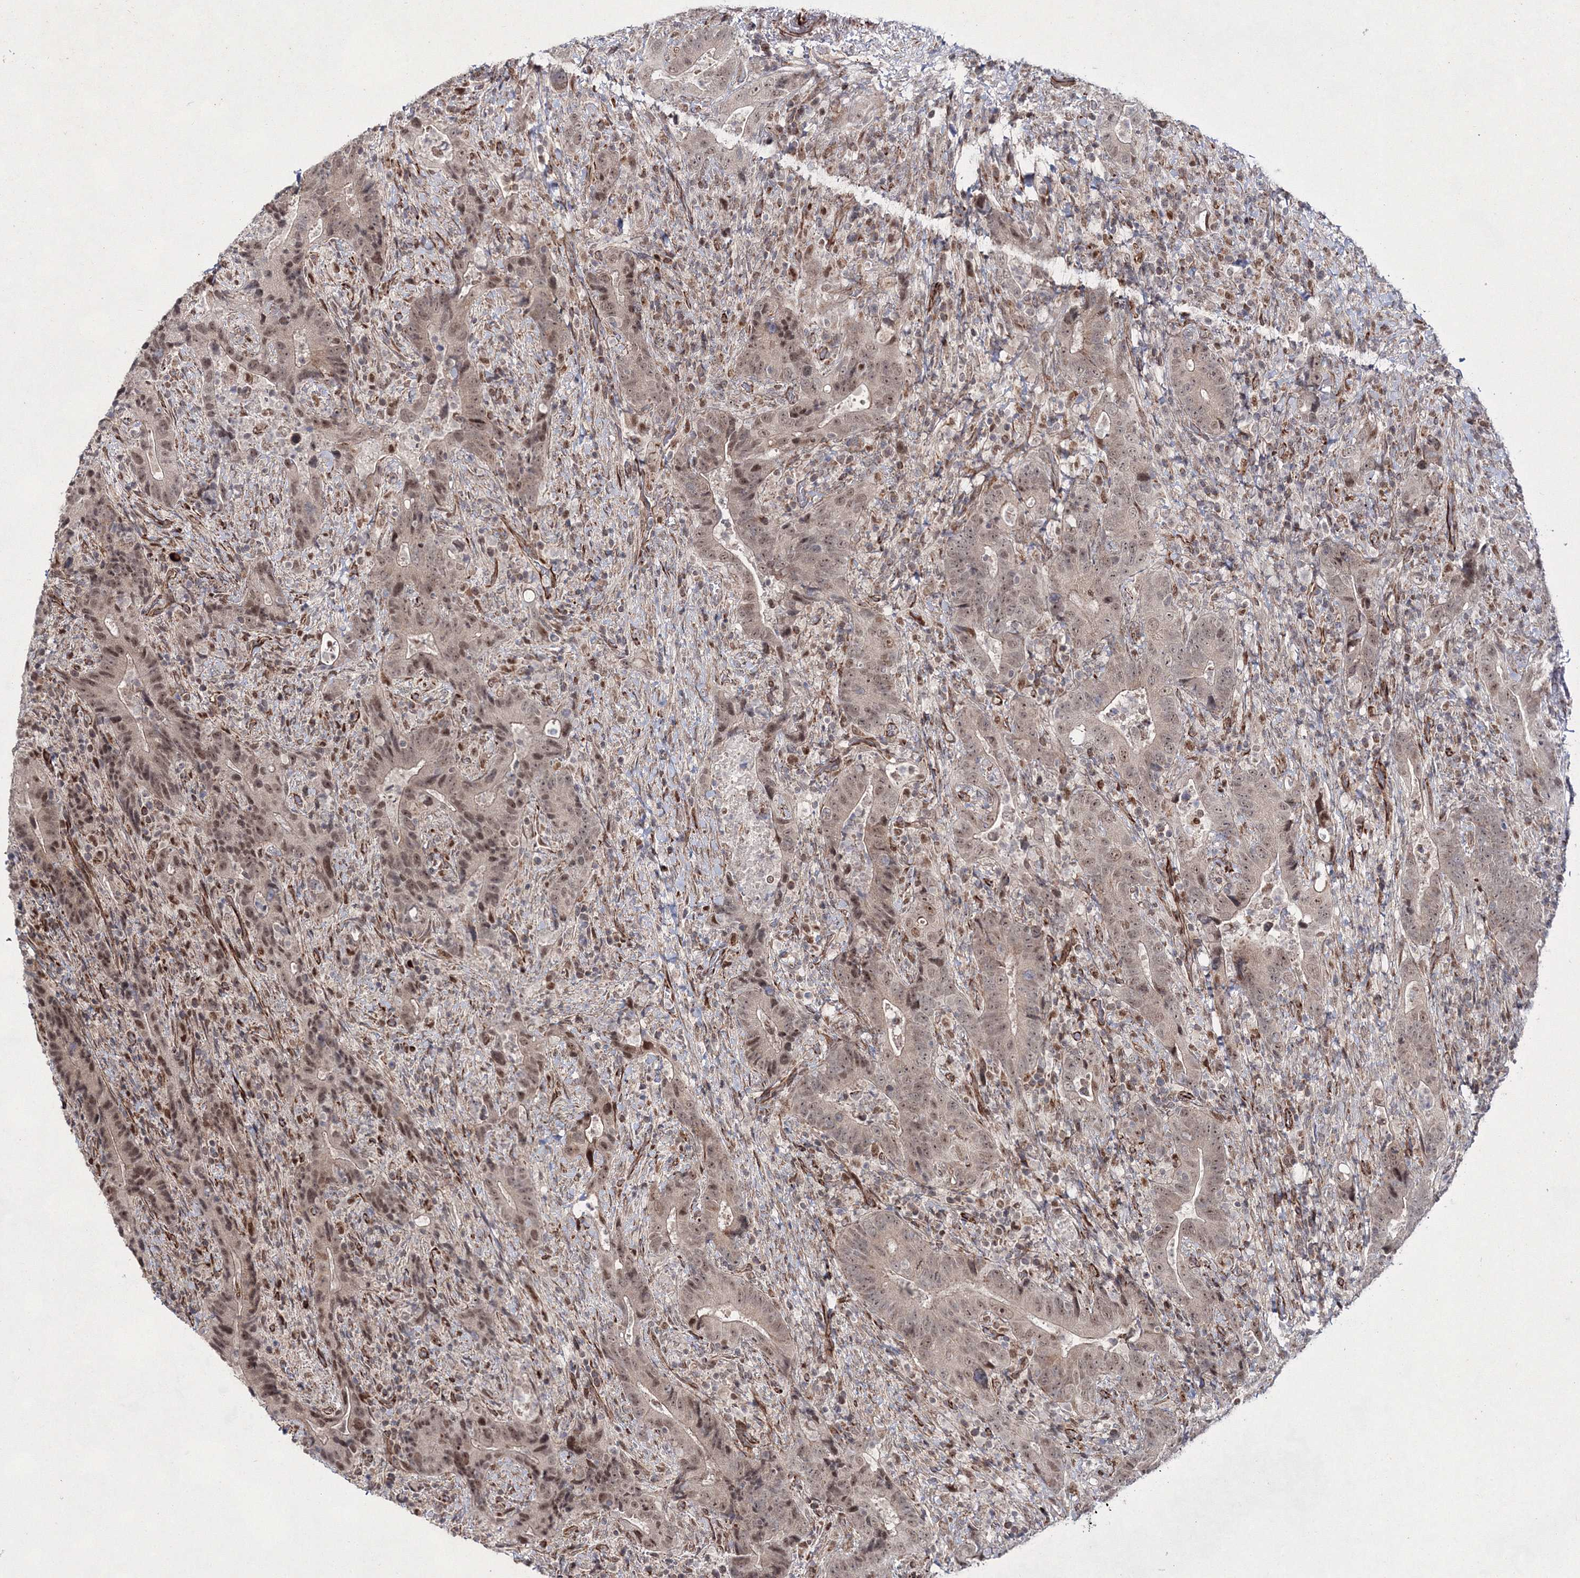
{"staining": {"intensity": "weak", "quantity": ">75%", "location": "nuclear"}, "tissue": "colorectal cancer", "cell_type": "Tumor cells", "image_type": "cancer", "snomed": [{"axis": "morphology", "description": "Adenocarcinoma, NOS"}, {"axis": "topography", "description": "Colon"}], "caption": "A histopathology image showing weak nuclear staining in approximately >75% of tumor cells in colorectal adenocarcinoma, as visualized by brown immunohistochemical staining.", "gene": "SNIP1", "patient": {"sex": "female", "age": 75}}